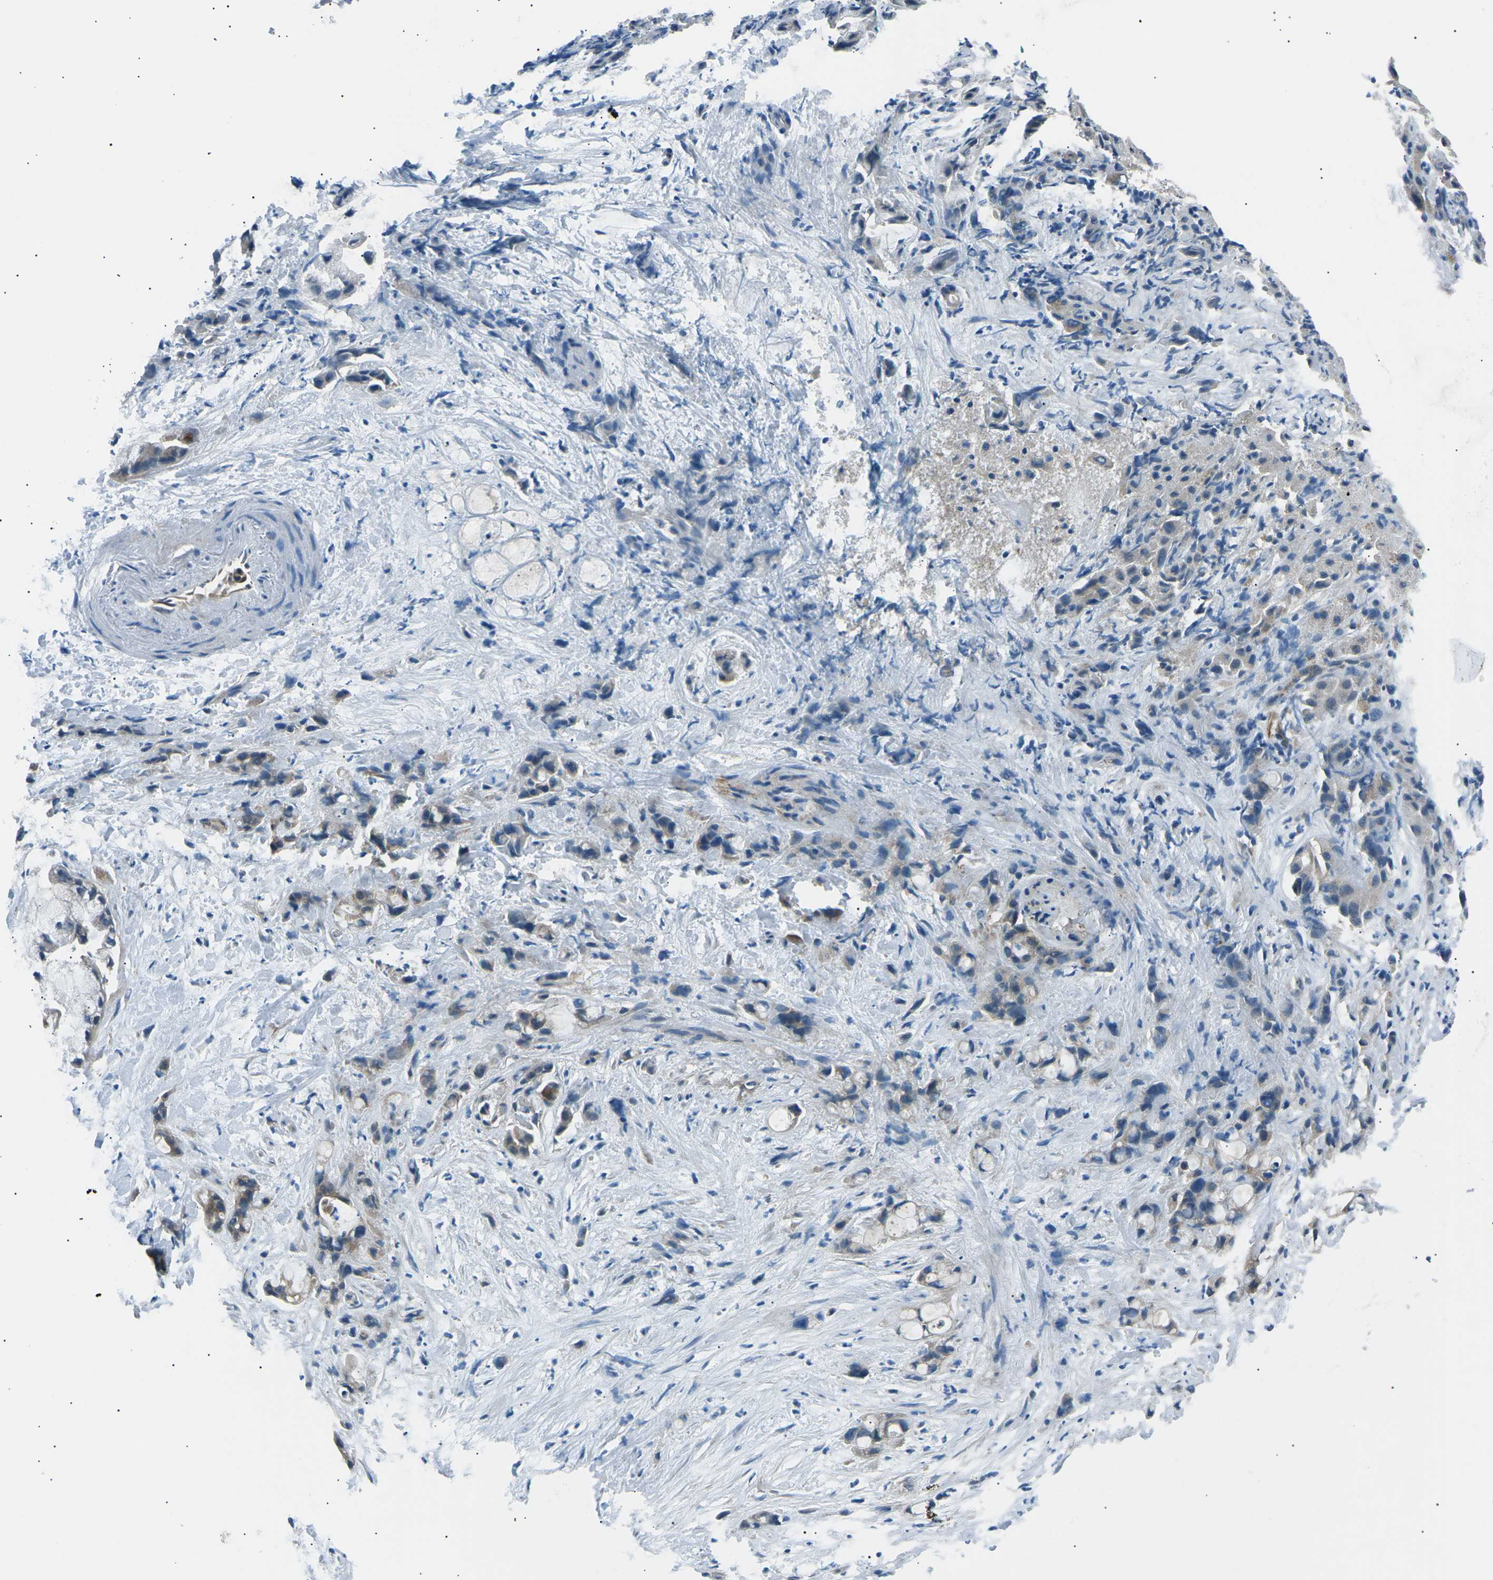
{"staining": {"intensity": "moderate", "quantity": ">75%", "location": "cytoplasmic/membranous"}, "tissue": "liver cancer", "cell_type": "Tumor cells", "image_type": "cancer", "snomed": [{"axis": "morphology", "description": "Cholangiocarcinoma"}, {"axis": "topography", "description": "Liver"}], "caption": "An IHC image of tumor tissue is shown. Protein staining in brown highlights moderate cytoplasmic/membranous positivity in liver cholangiocarcinoma within tumor cells.", "gene": "SLK", "patient": {"sex": "female", "age": 72}}